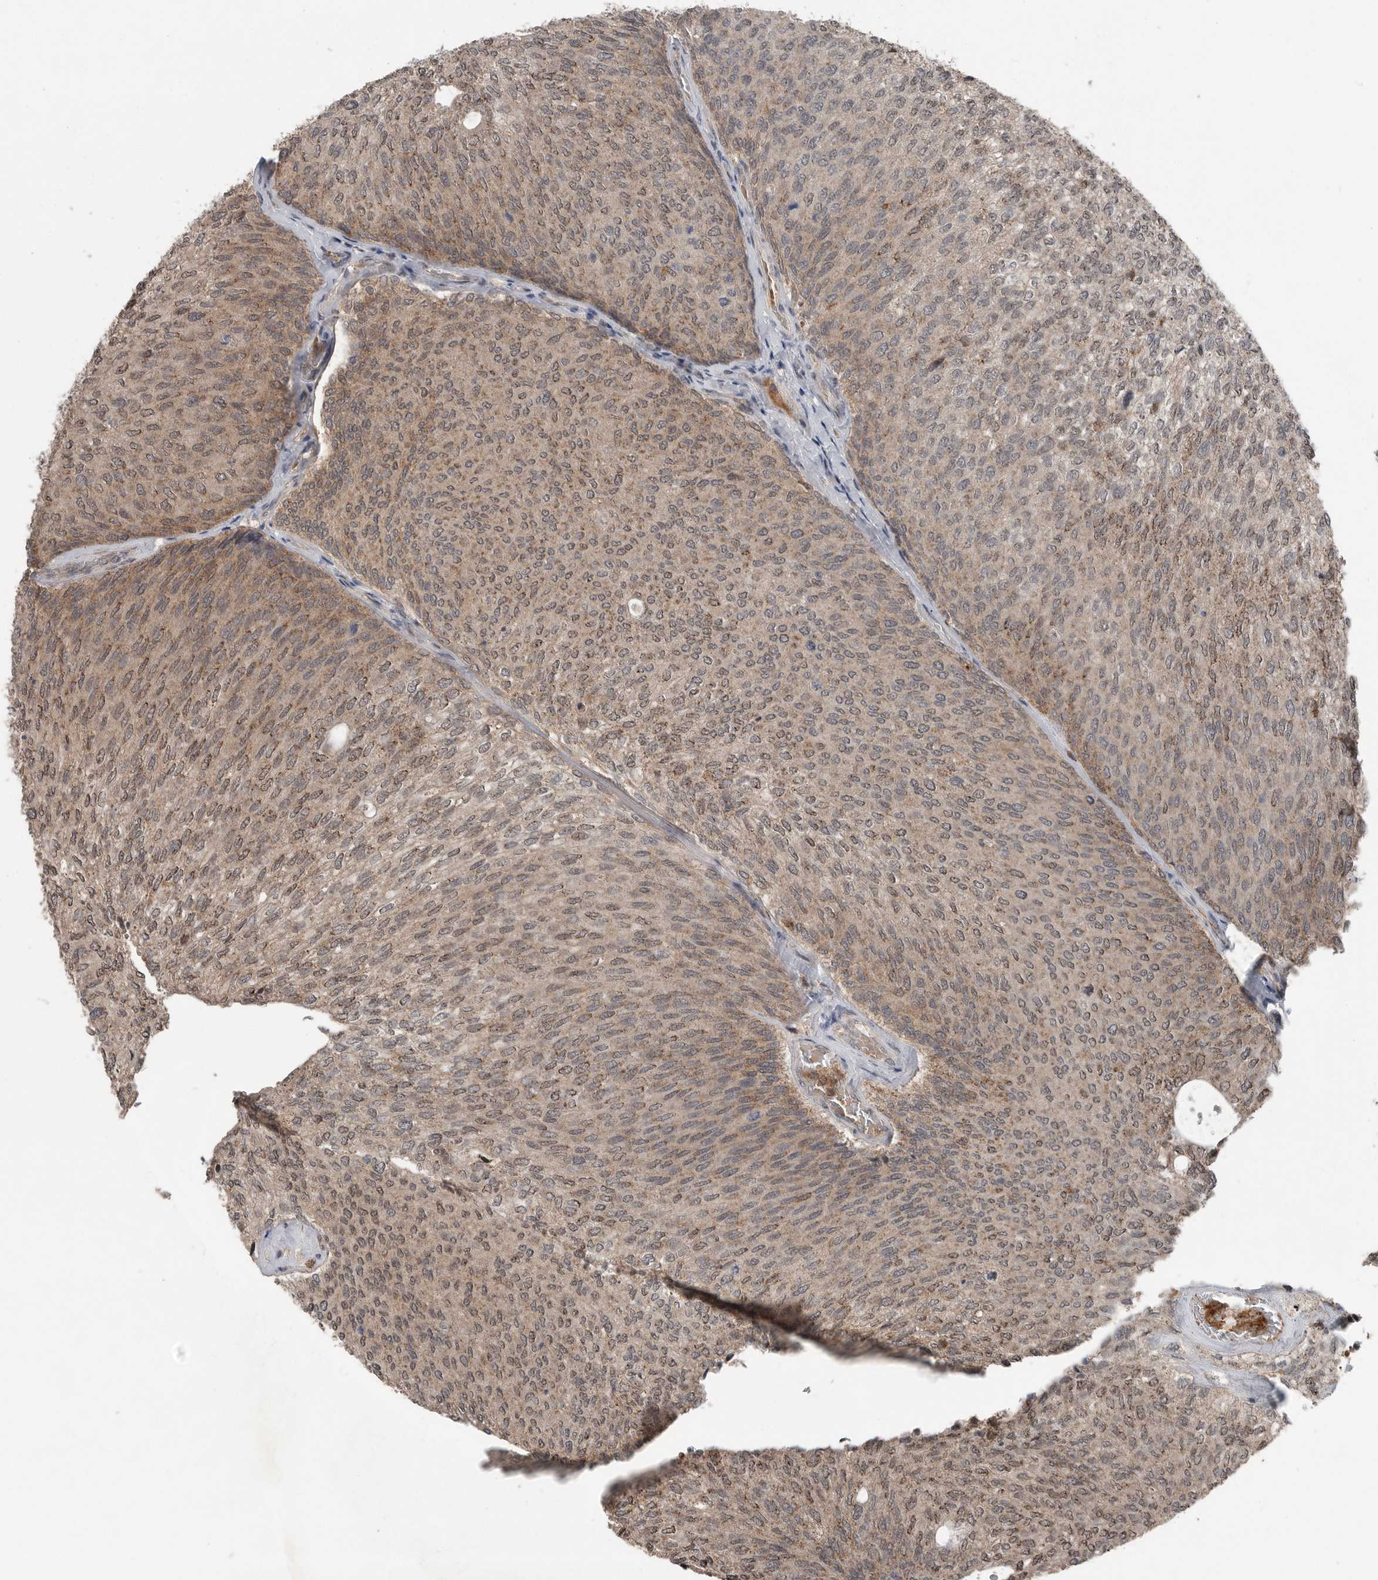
{"staining": {"intensity": "weak", "quantity": ">75%", "location": "cytoplasmic/membranous"}, "tissue": "urothelial cancer", "cell_type": "Tumor cells", "image_type": "cancer", "snomed": [{"axis": "morphology", "description": "Urothelial carcinoma, Low grade"}, {"axis": "topography", "description": "Urinary bladder"}], "caption": "Immunohistochemistry staining of urothelial cancer, which shows low levels of weak cytoplasmic/membranous staining in about >75% of tumor cells indicating weak cytoplasmic/membranous protein expression. The staining was performed using DAB (brown) for protein detection and nuclei were counterstained in hematoxylin (blue).", "gene": "SCP2", "patient": {"sex": "female", "age": 79}}